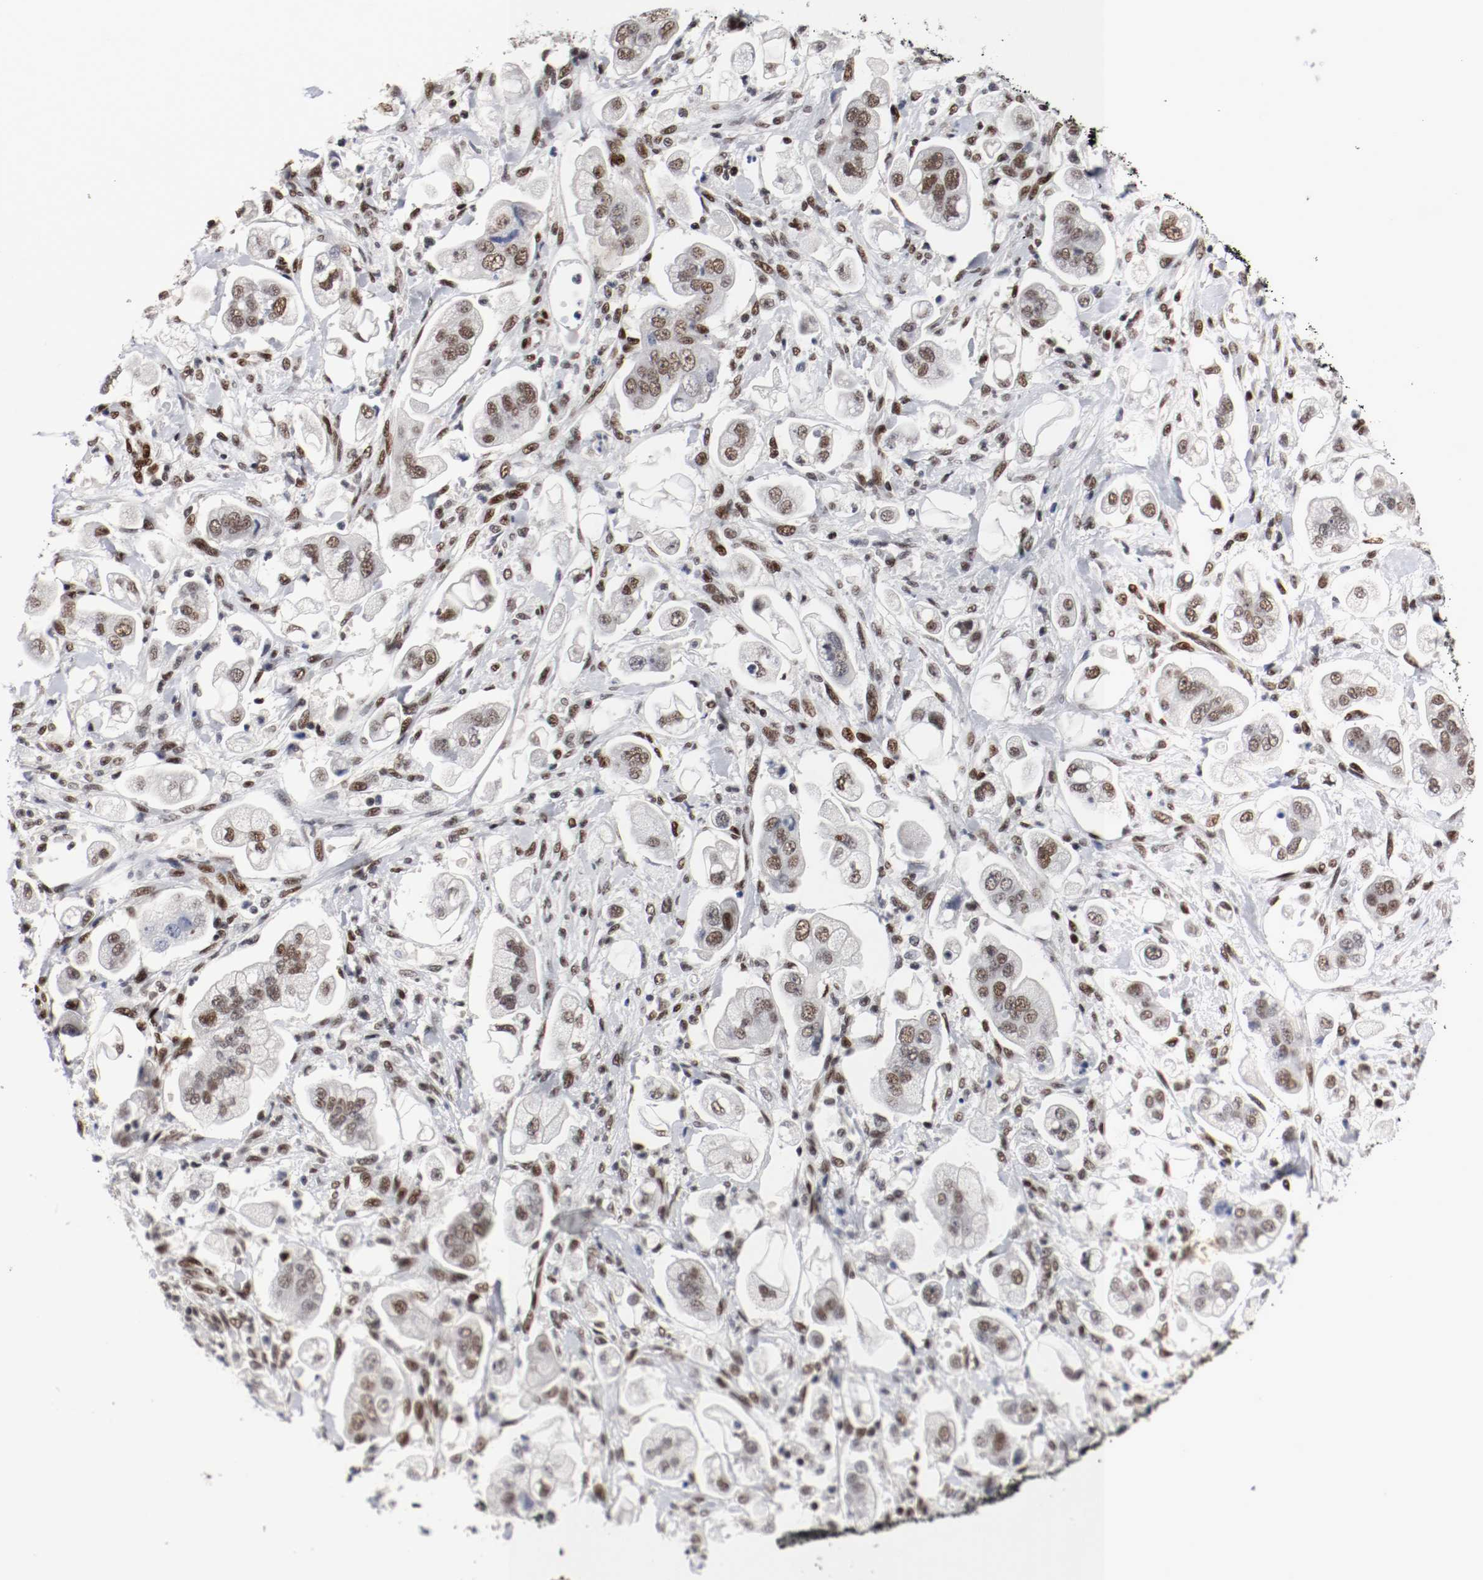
{"staining": {"intensity": "moderate", "quantity": ">75%", "location": "nuclear"}, "tissue": "stomach cancer", "cell_type": "Tumor cells", "image_type": "cancer", "snomed": [{"axis": "morphology", "description": "Adenocarcinoma, NOS"}, {"axis": "topography", "description": "Stomach"}], "caption": "Stomach cancer (adenocarcinoma) stained for a protein displays moderate nuclear positivity in tumor cells. The staining was performed using DAB (3,3'-diaminobenzidine), with brown indicating positive protein expression. Nuclei are stained blue with hematoxylin.", "gene": "MEF2D", "patient": {"sex": "male", "age": 62}}